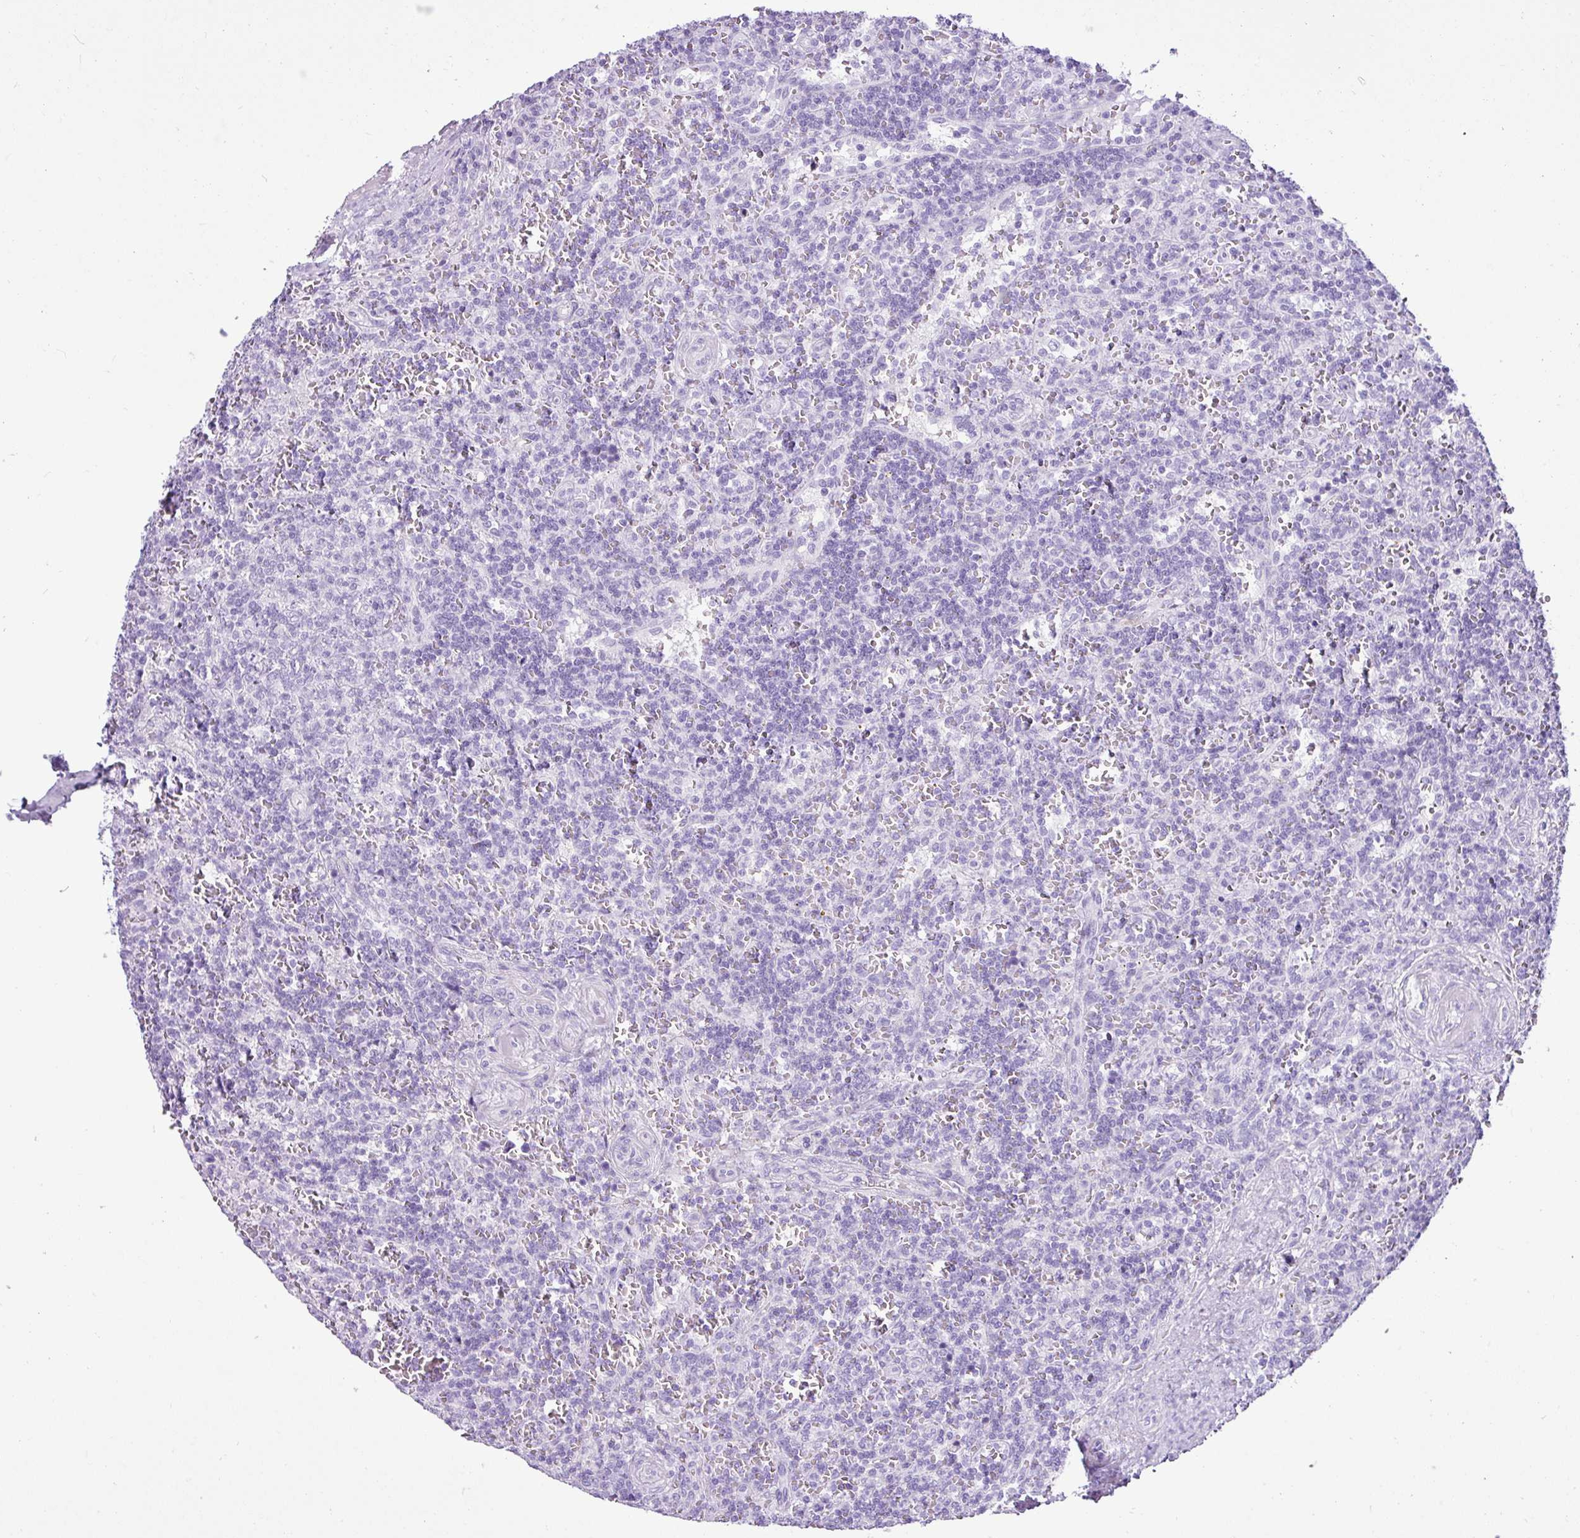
{"staining": {"intensity": "negative", "quantity": "none", "location": "none"}, "tissue": "lymphoma", "cell_type": "Tumor cells", "image_type": "cancer", "snomed": [{"axis": "morphology", "description": "Malignant lymphoma, non-Hodgkin's type, Low grade"}, {"axis": "topography", "description": "Spleen"}], "caption": "There is no significant expression in tumor cells of lymphoma. (DAB (3,3'-diaminobenzidine) IHC with hematoxylin counter stain).", "gene": "LILRB4", "patient": {"sex": "male", "age": 73}}